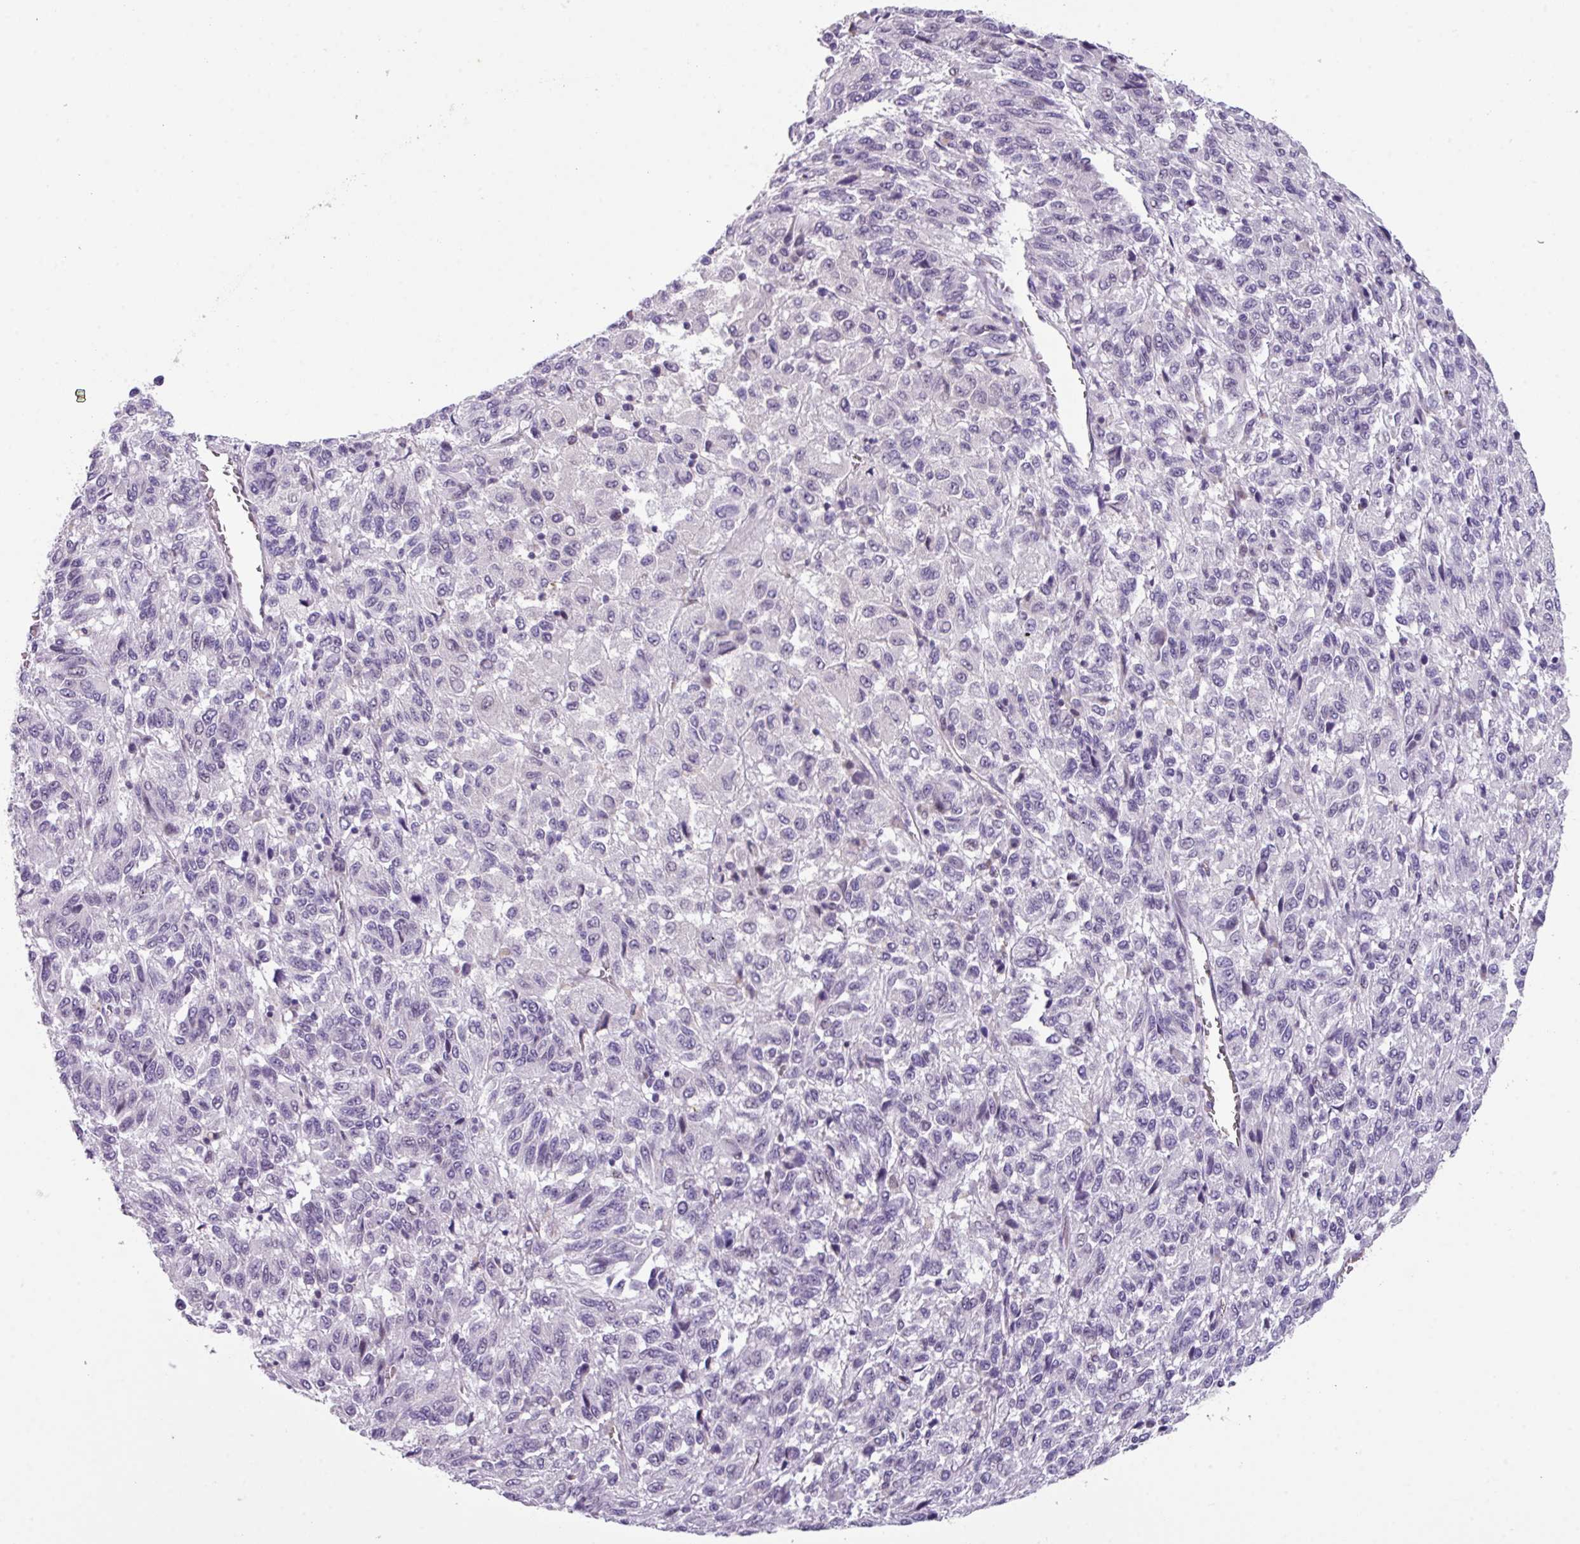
{"staining": {"intensity": "negative", "quantity": "none", "location": "none"}, "tissue": "melanoma", "cell_type": "Tumor cells", "image_type": "cancer", "snomed": [{"axis": "morphology", "description": "Malignant melanoma, Metastatic site"}, {"axis": "topography", "description": "Lung"}], "caption": "An image of melanoma stained for a protein demonstrates no brown staining in tumor cells.", "gene": "ZFP3", "patient": {"sex": "male", "age": 64}}